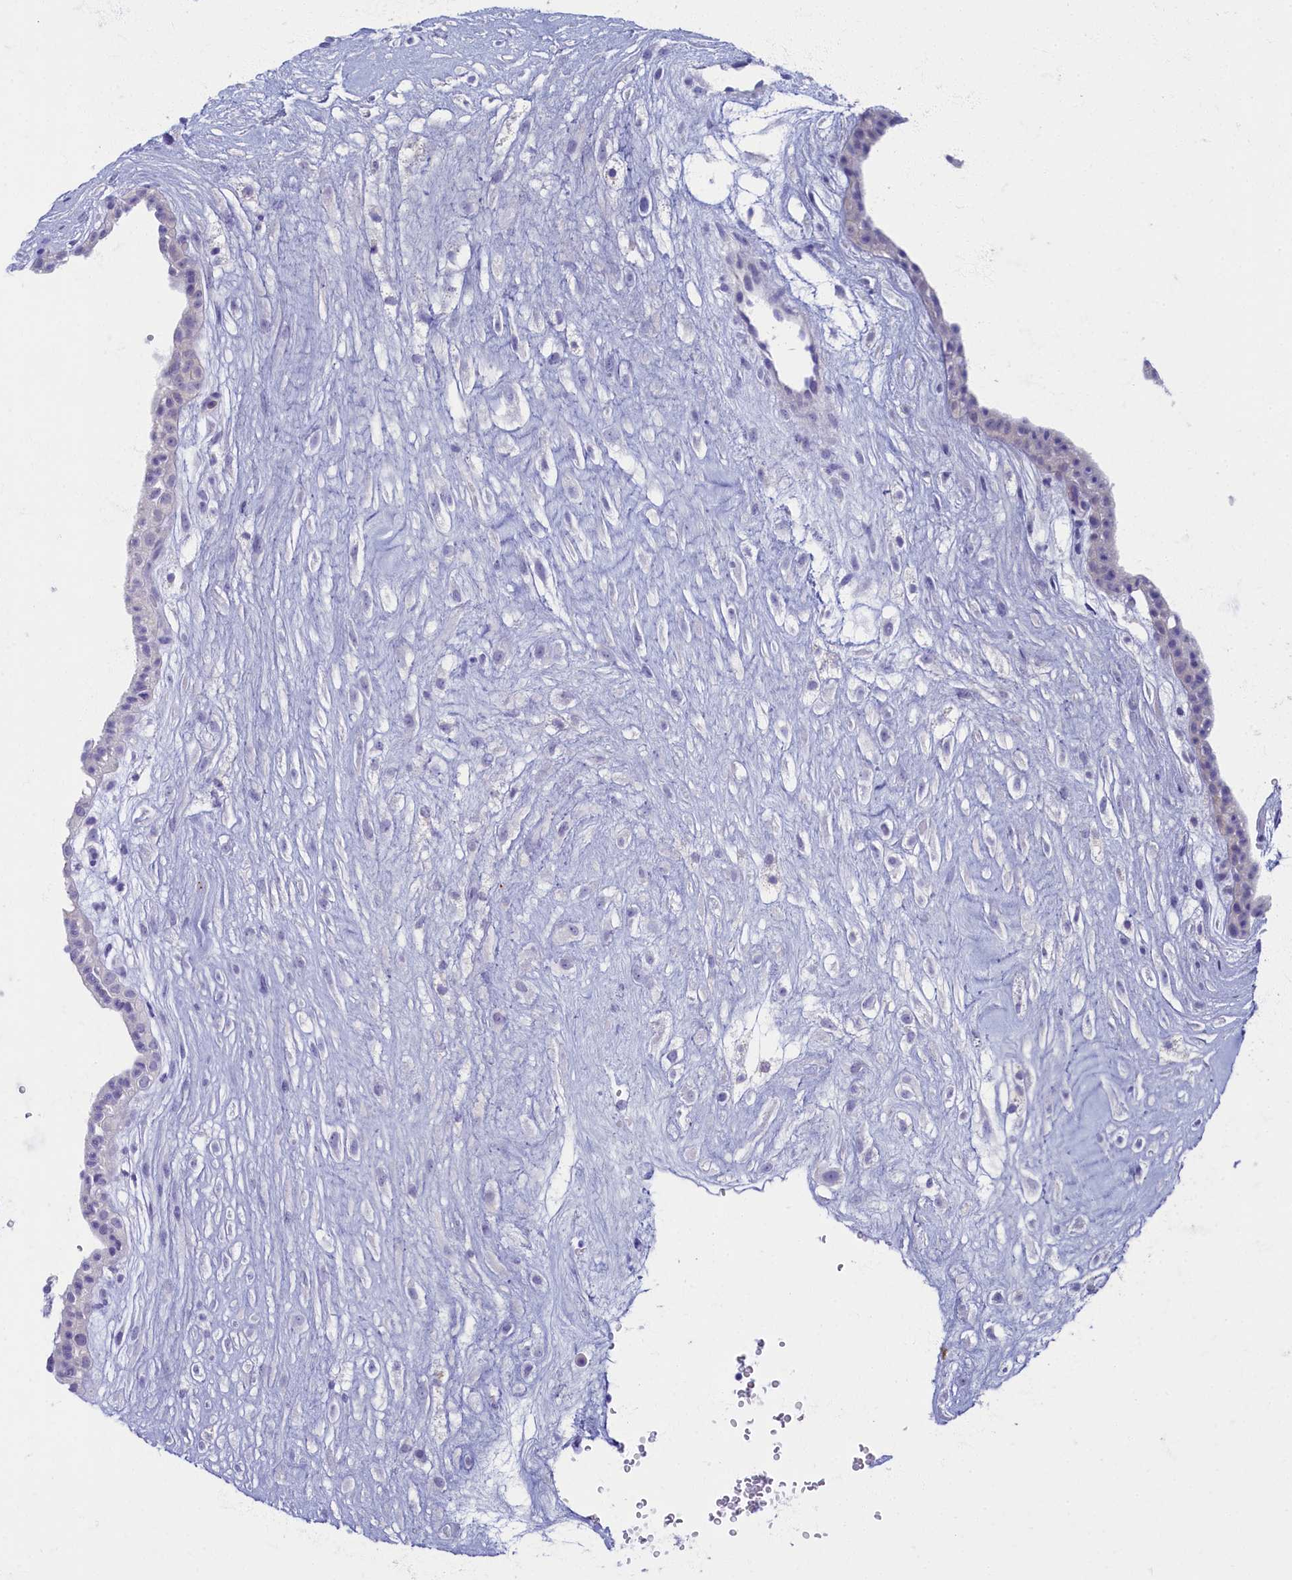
{"staining": {"intensity": "negative", "quantity": "none", "location": "none"}, "tissue": "placenta", "cell_type": "Decidual cells", "image_type": "normal", "snomed": [{"axis": "morphology", "description": "Normal tissue, NOS"}, {"axis": "topography", "description": "Placenta"}], "caption": "DAB (3,3'-diaminobenzidine) immunohistochemical staining of benign human placenta reveals no significant expression in decidual cells.", "gene": "OCIAD2", "patient": {"sex": "female", "age": 18}}